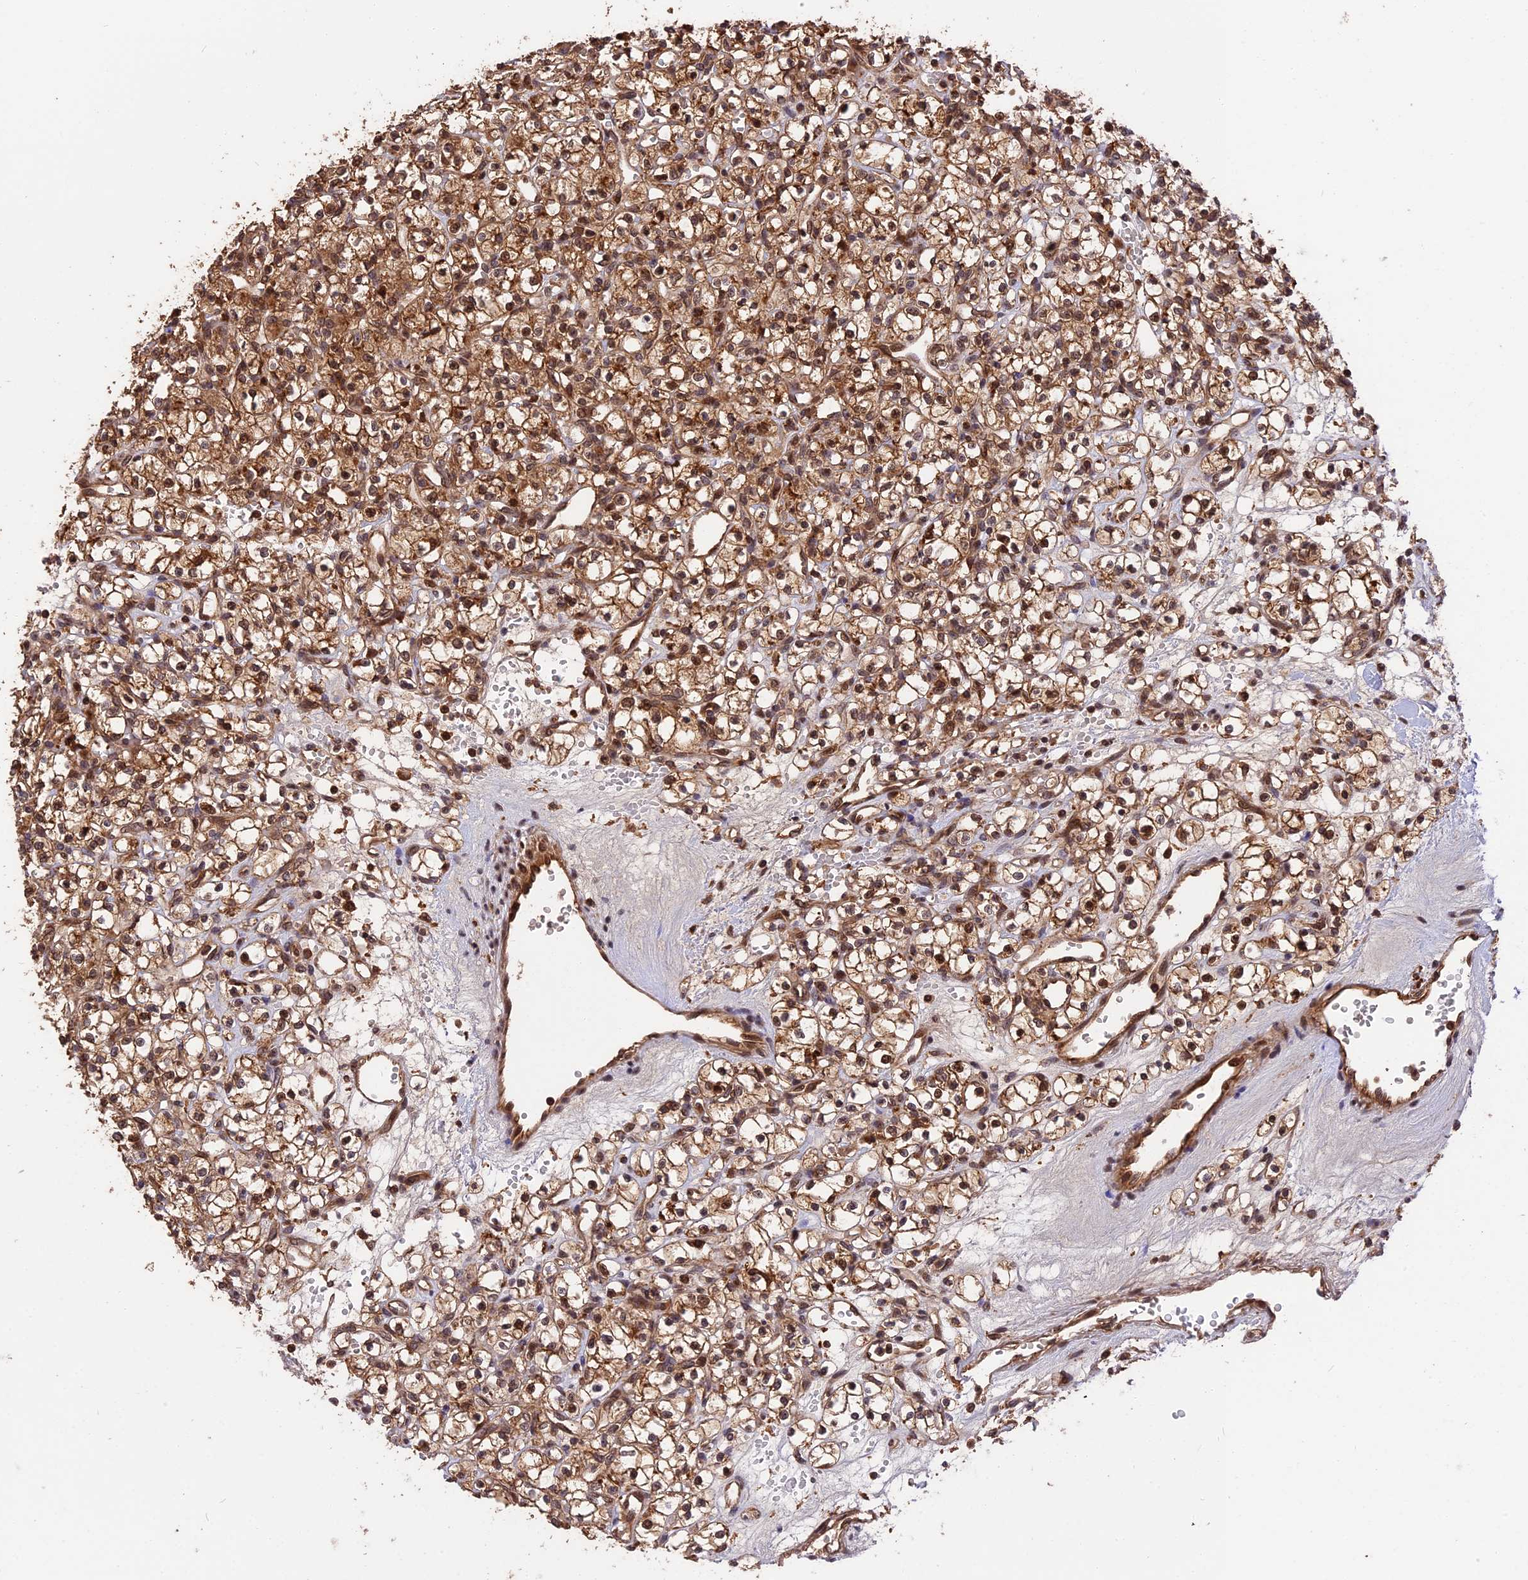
{"staining": {"intensity": "moderate", "quantity": ">75%", "location": "cytoplasmic/membranous,nuclear"}, "tissue": "renal cancer", "cell_type": "Tumor cells", "image_type": "cancer", "snomed": [{"axis": "morphology", "description": "Adenocarcinoma, NOS"}, {"axis": "topography", "description": "Kidney"}], "caption": "The immunohistochemical stain labels moderate cytoplasmic/membranous and nuclear staining in tumor cells of renal cancer tissue.", "gene": "ESCO1", "patient": {"sex": "female", "age": 59}}